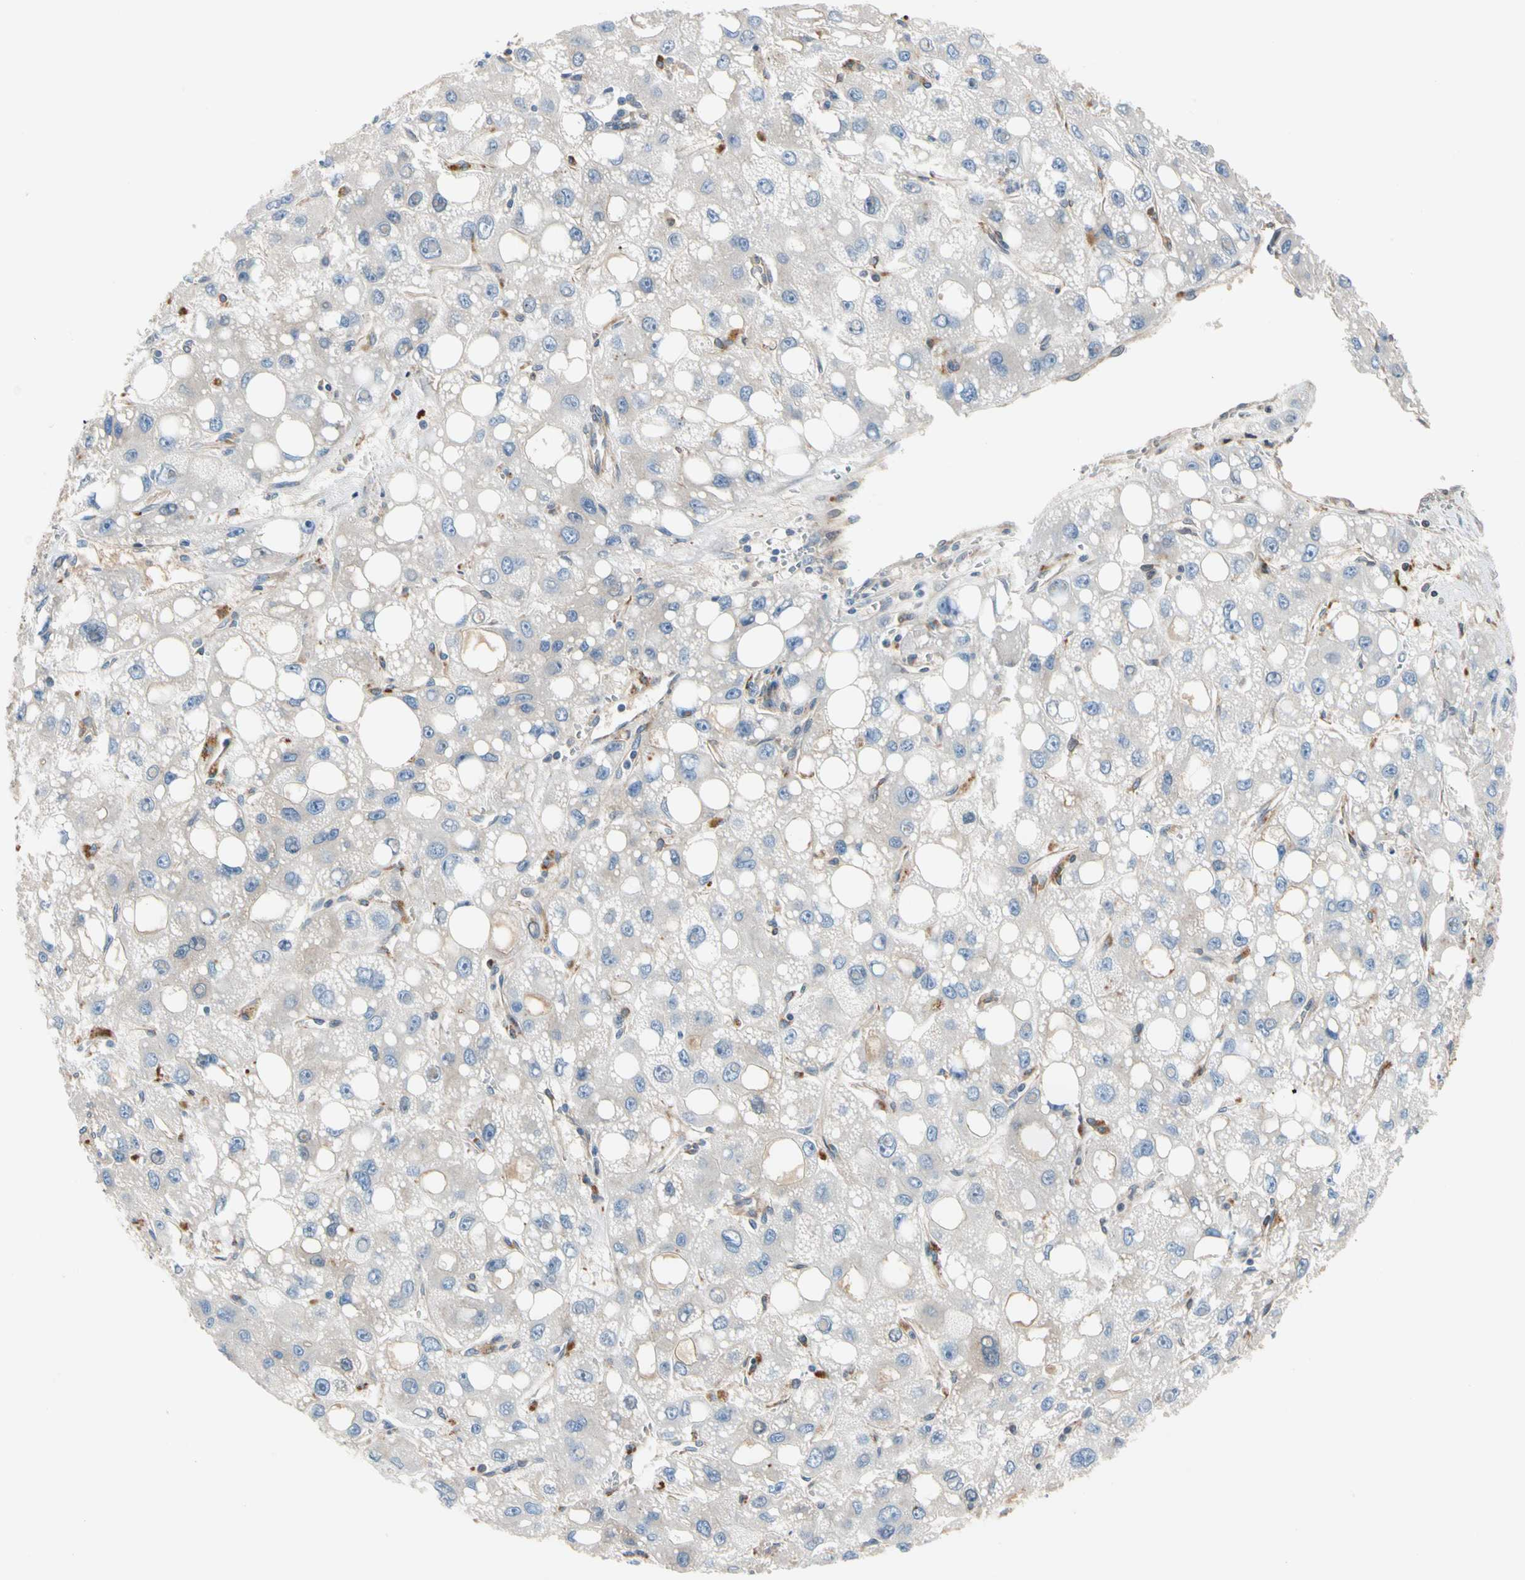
{"staining": {"intensity": "negative", "quantity": "none", "location": "none"}, "tissue": "liver cancer", "cell_type": "Tumor cells", "image_type": "cancer", "snomed": [{"axis": "morphology", "description": "Carcinoma, Hepatocellular, NOS"}, {"axis": "topography", "description": "Liver"}], "caption": "An immunohistochemistry photomicrograph of liver cancer (hepatocellular carcinoma) is shown. There is no staining in tumor cells of liver cancer (hepatocellular carcinoma).", "gene": "ENTREP3", "patient": {"sex": "male", "age": 55}}